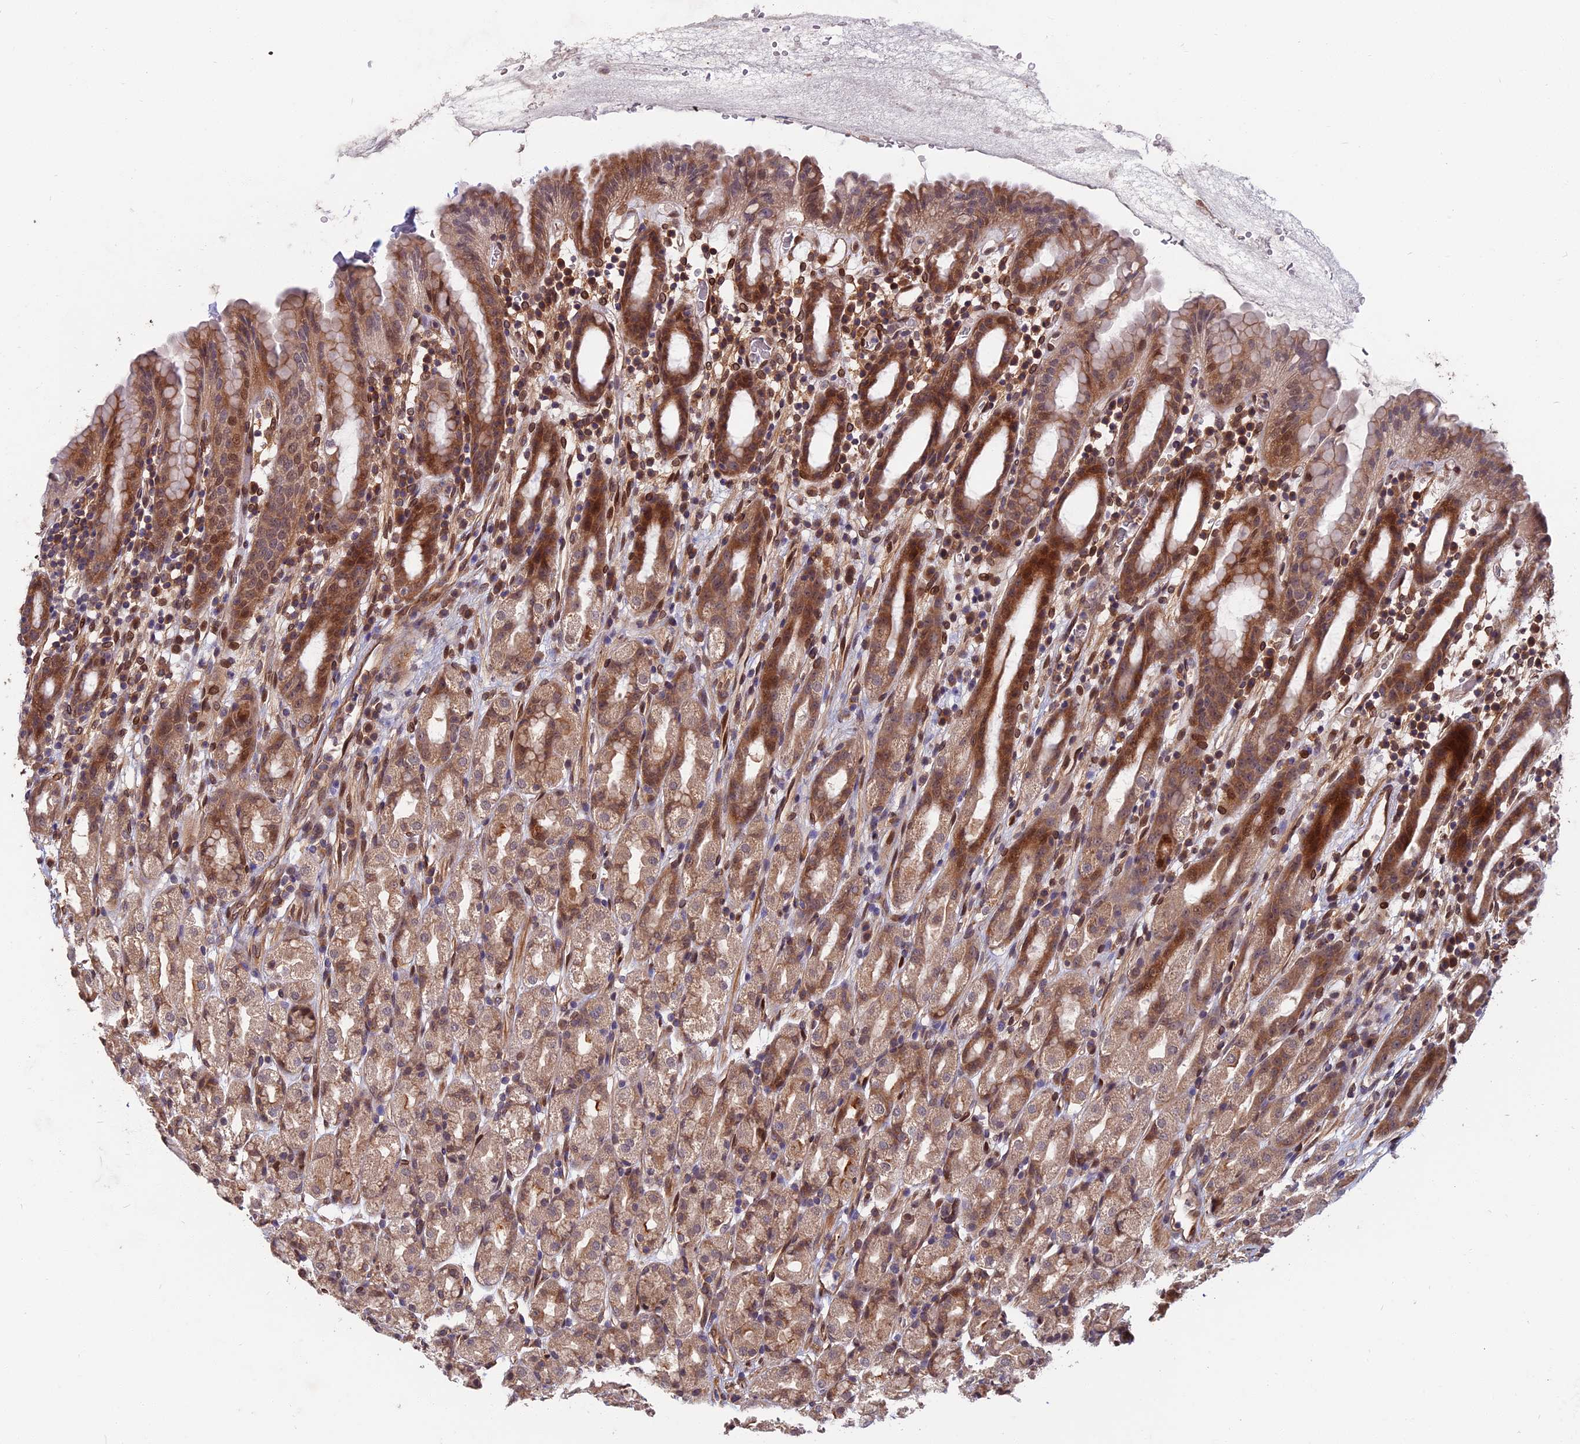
{"staining": {"intensity": "moderate", "quantity": ">75%", "location": "cytoplasmic/membranous,nuclear"}, "tissue": "stomach", "cell_type": "Glandular cells", "image_type": "normal", "snomed": [{"axis": "morphology", "description": "Normal tissue, NOS"}, {"axis": "topography", "description": "Stomach, upper"}], "caption": "Moderate cytoplasmic/membranous,nuclear staining is identified in approximately >75% of glandular cells in benign stomach. The staining was performed using DAB (3,3'-diaminobenzidine) to visualize the protein expression in brown, while the nuclei were stained in blue with hematoxylin (Magnification: 20x).", "gene": "SPG11", "patient": {"sex": "male", "age": 47}}